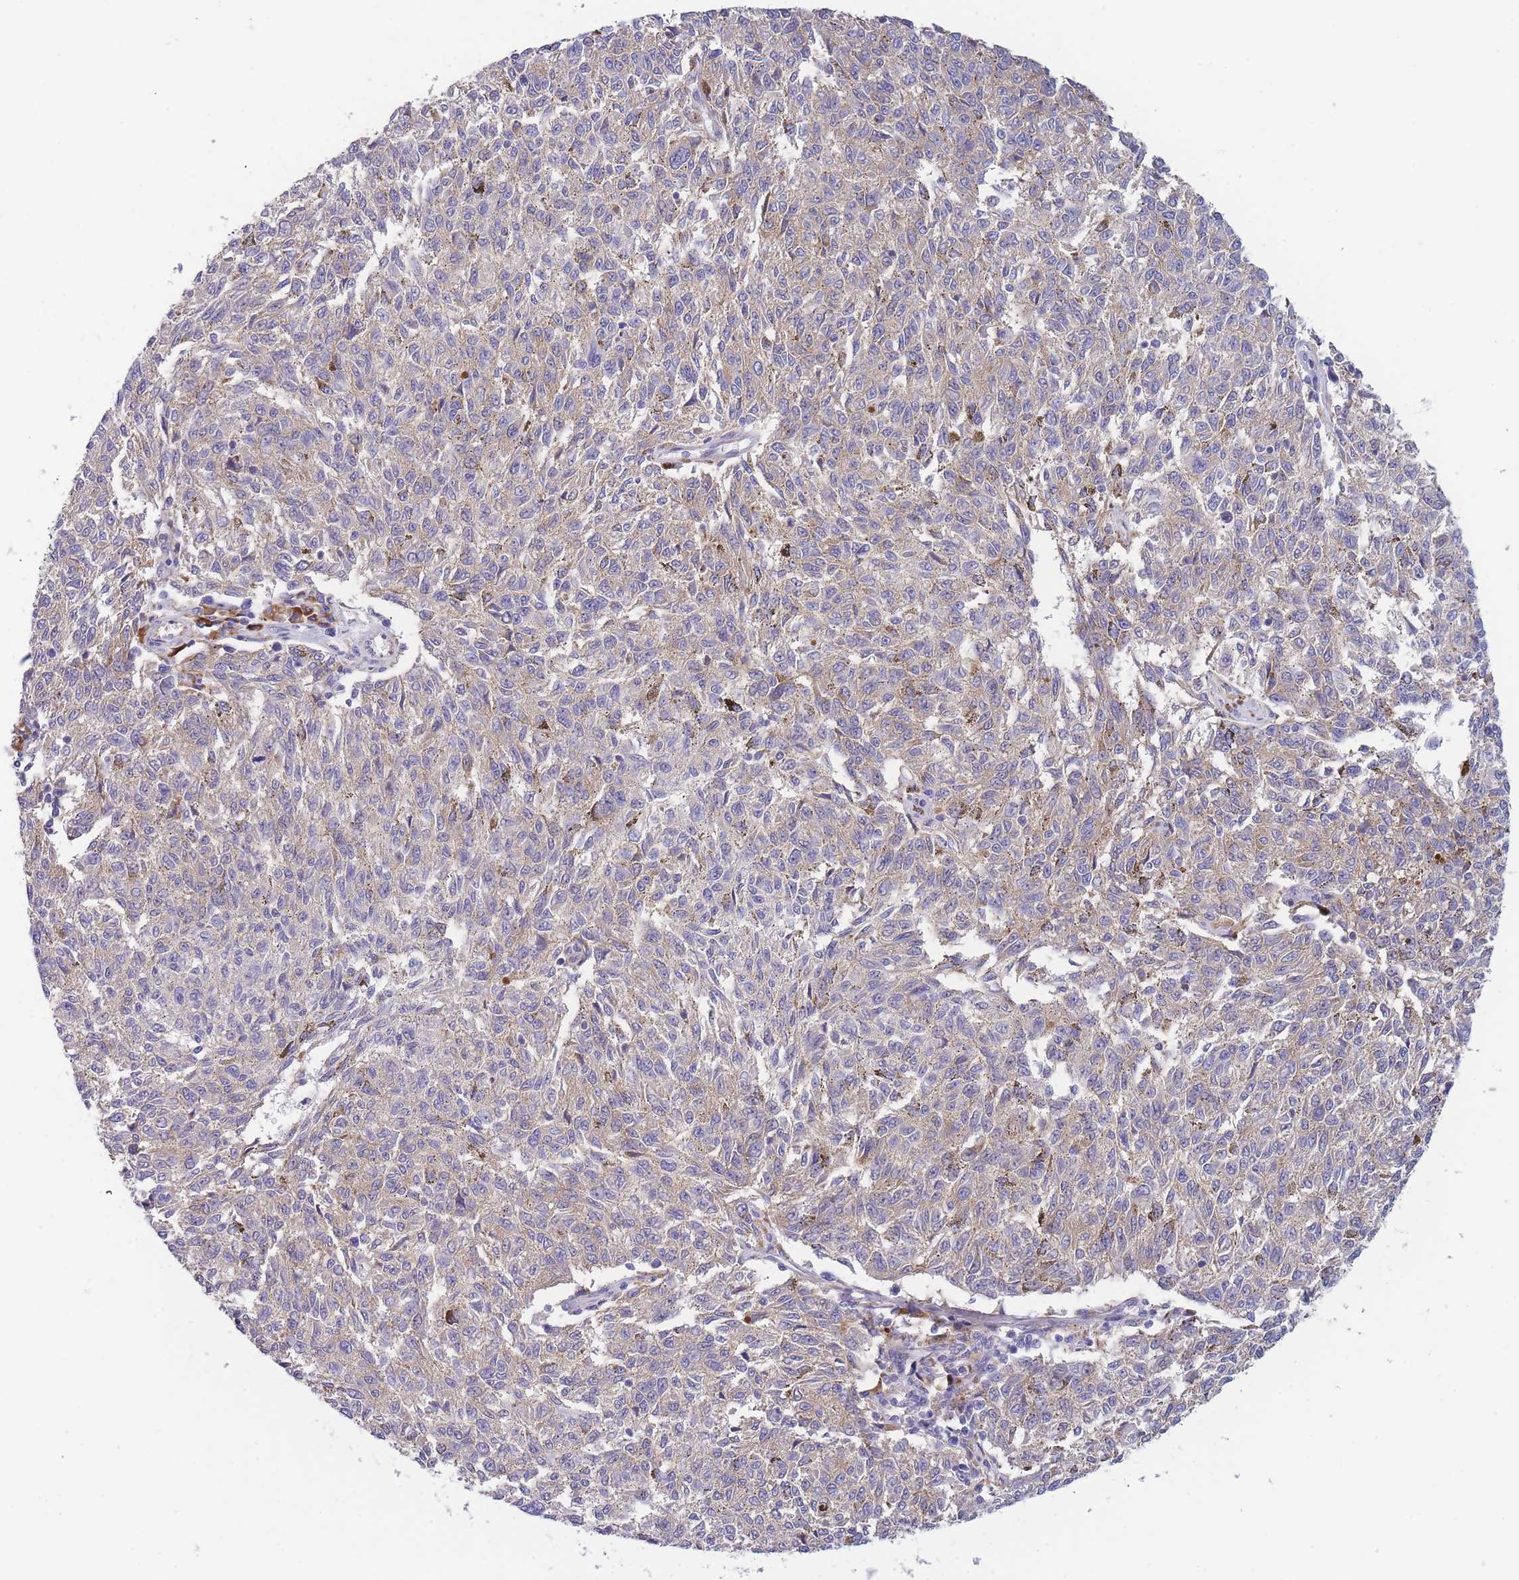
{"staining": {"intensity": "negative", "quantity": "none", "location": "none"}, "tissue": "melanoma", "cell_type": "Tumor cells", "image_type": "cancer", "snomed": [{"axis": "morphology", "description": "Malignant melanoma, NOS"}, {"axis": "topography", "description": "Skin"}], "caption": "Immunohistochemistry (IHC) photomicrograph of malignant melanoma stained for a protein (brown), which shows no expression in tumor cells.", "gene": "NDUFAF6", "patient": {"sex": "female", "age": 72}}